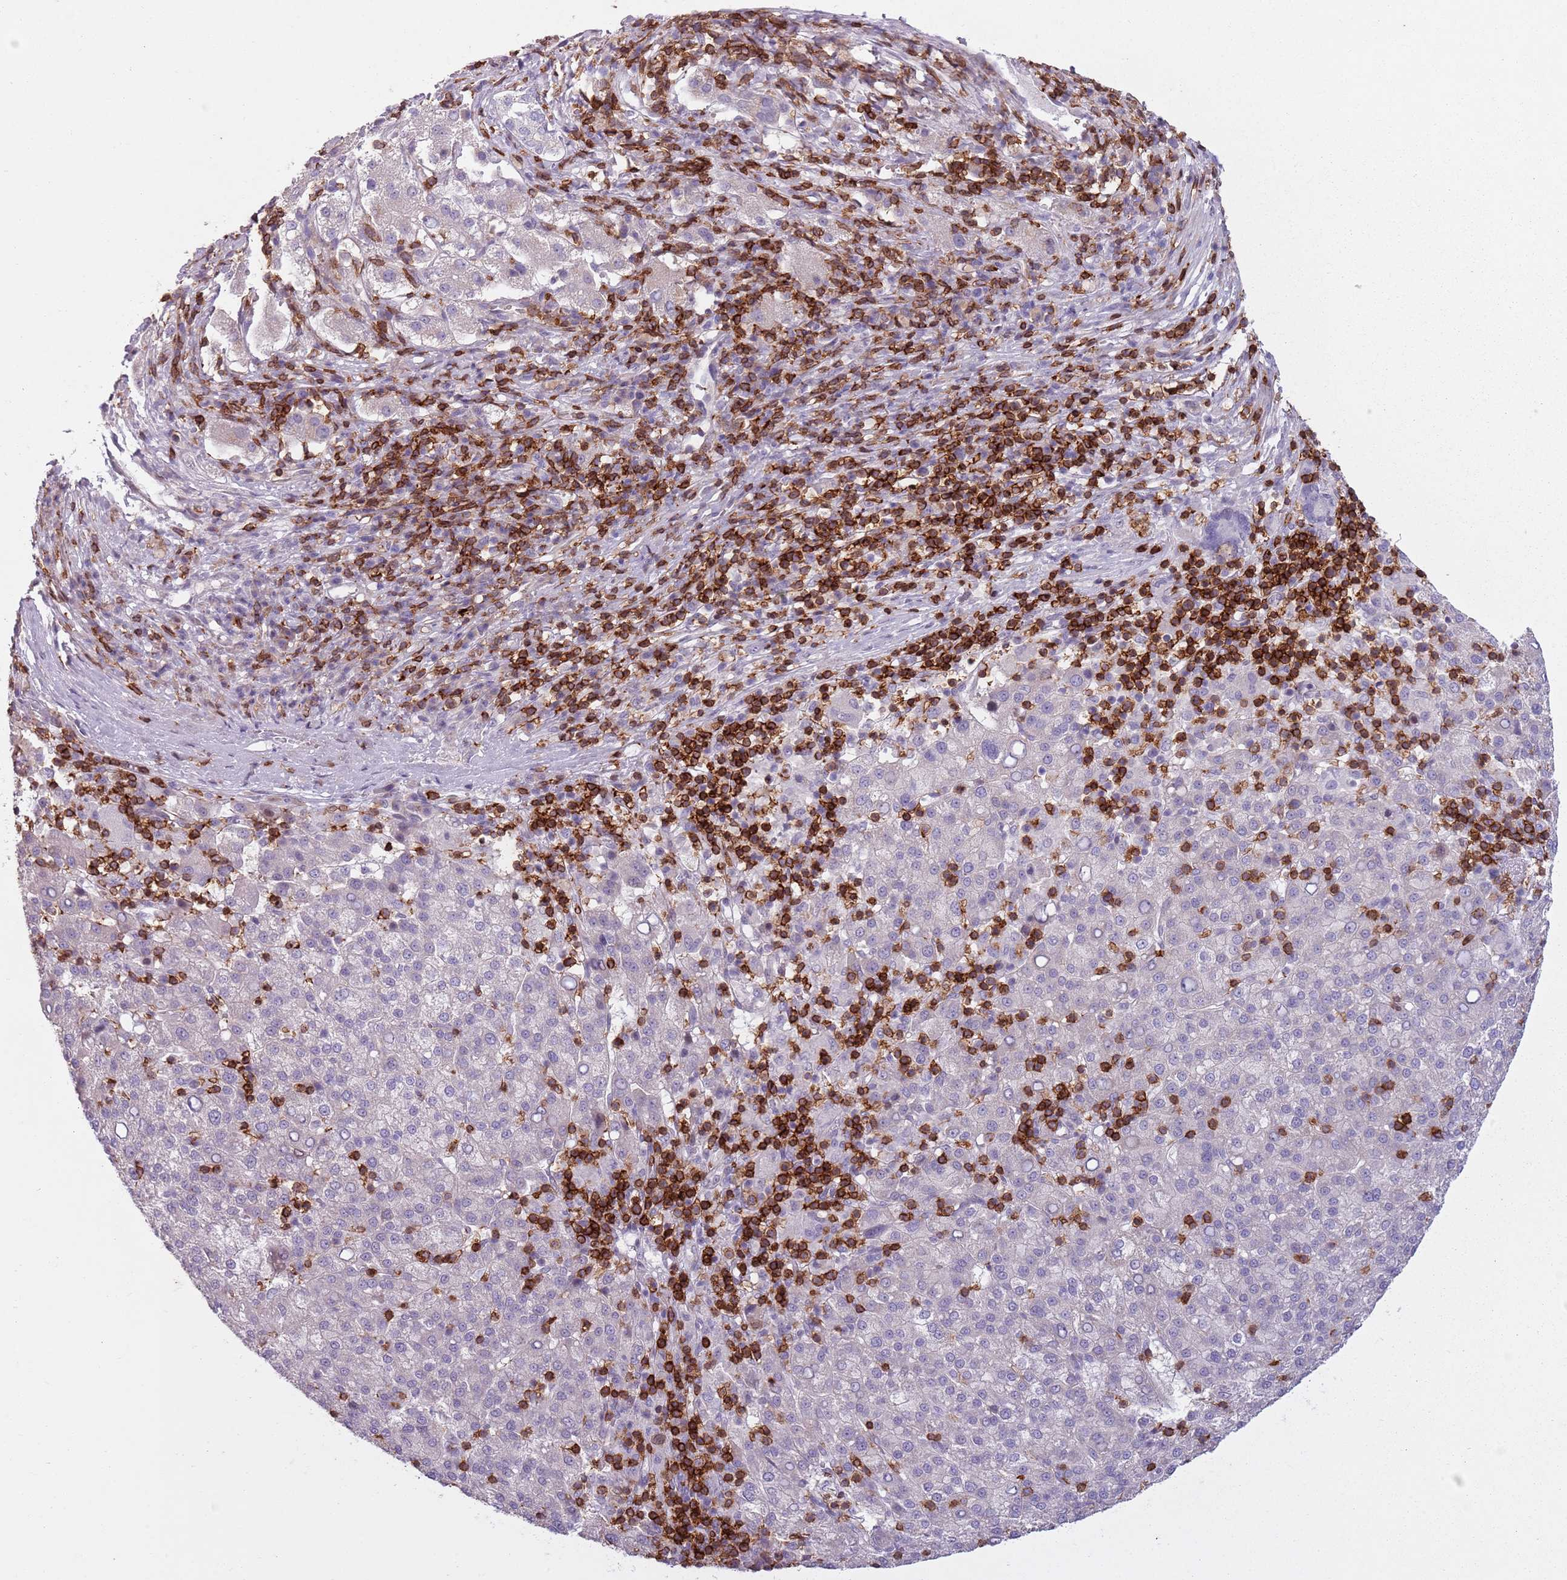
{"staining": {"intensity": "negative", "quantity": "none", "location": "none"}, "tissue": "liver cancer", "cell_type": "Tumor cells", "image_type": "cancer", "snomed": [{"axis": "morphology", "description": "Carcinoma, Hepatocellular, NOS"}, {"axis": "topography", "description": "Liver"}], "caption": "Immunohistochemical staining of human liver cancer (hepatocellular carcinoma) reveals no significant staining in tumor cells.", "gene": "ZNF583", "patient": {"sex": "female", "age": 58}}